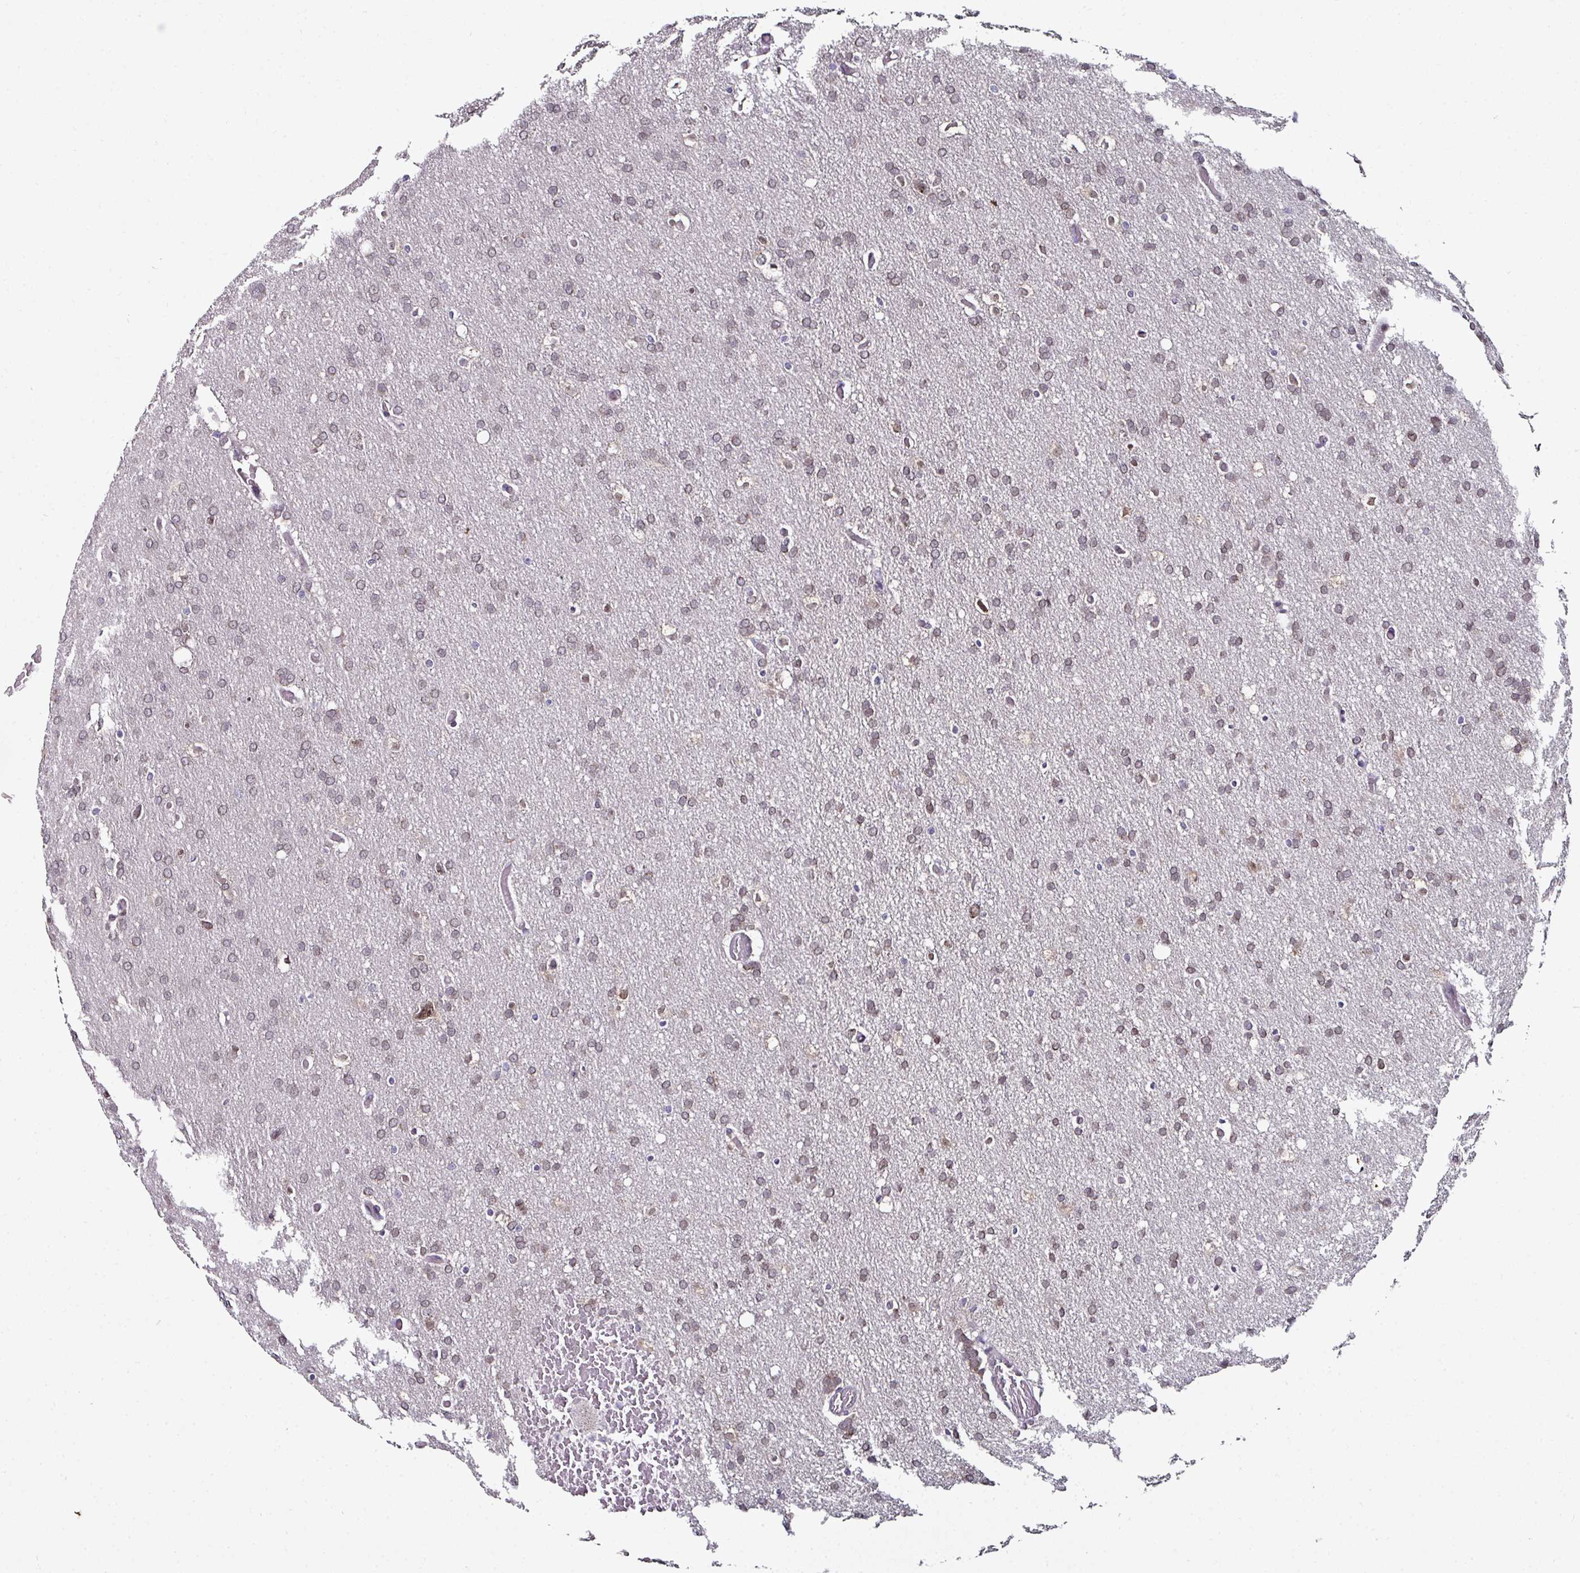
{"staining": {"intensity": "weak", "quantity": "25%-75%", "location": "nuclear"}, "tissue": "glioma", "cell_type": "Tumor cells", "image_type": "cancer", "snomed": [{"axis": "morphology", "description": "Glioma, malignant, High grade"}, {"axis": "topography", "description": "Cerebral cortex"}], "caption": "Glioma was stained to show a protein in brown. There is low levels of weak nuclear staining in approximately 25%-75% of tumor cells.", "gene": "APOLD1", "patient": {"sex": "female", "age": 36}}